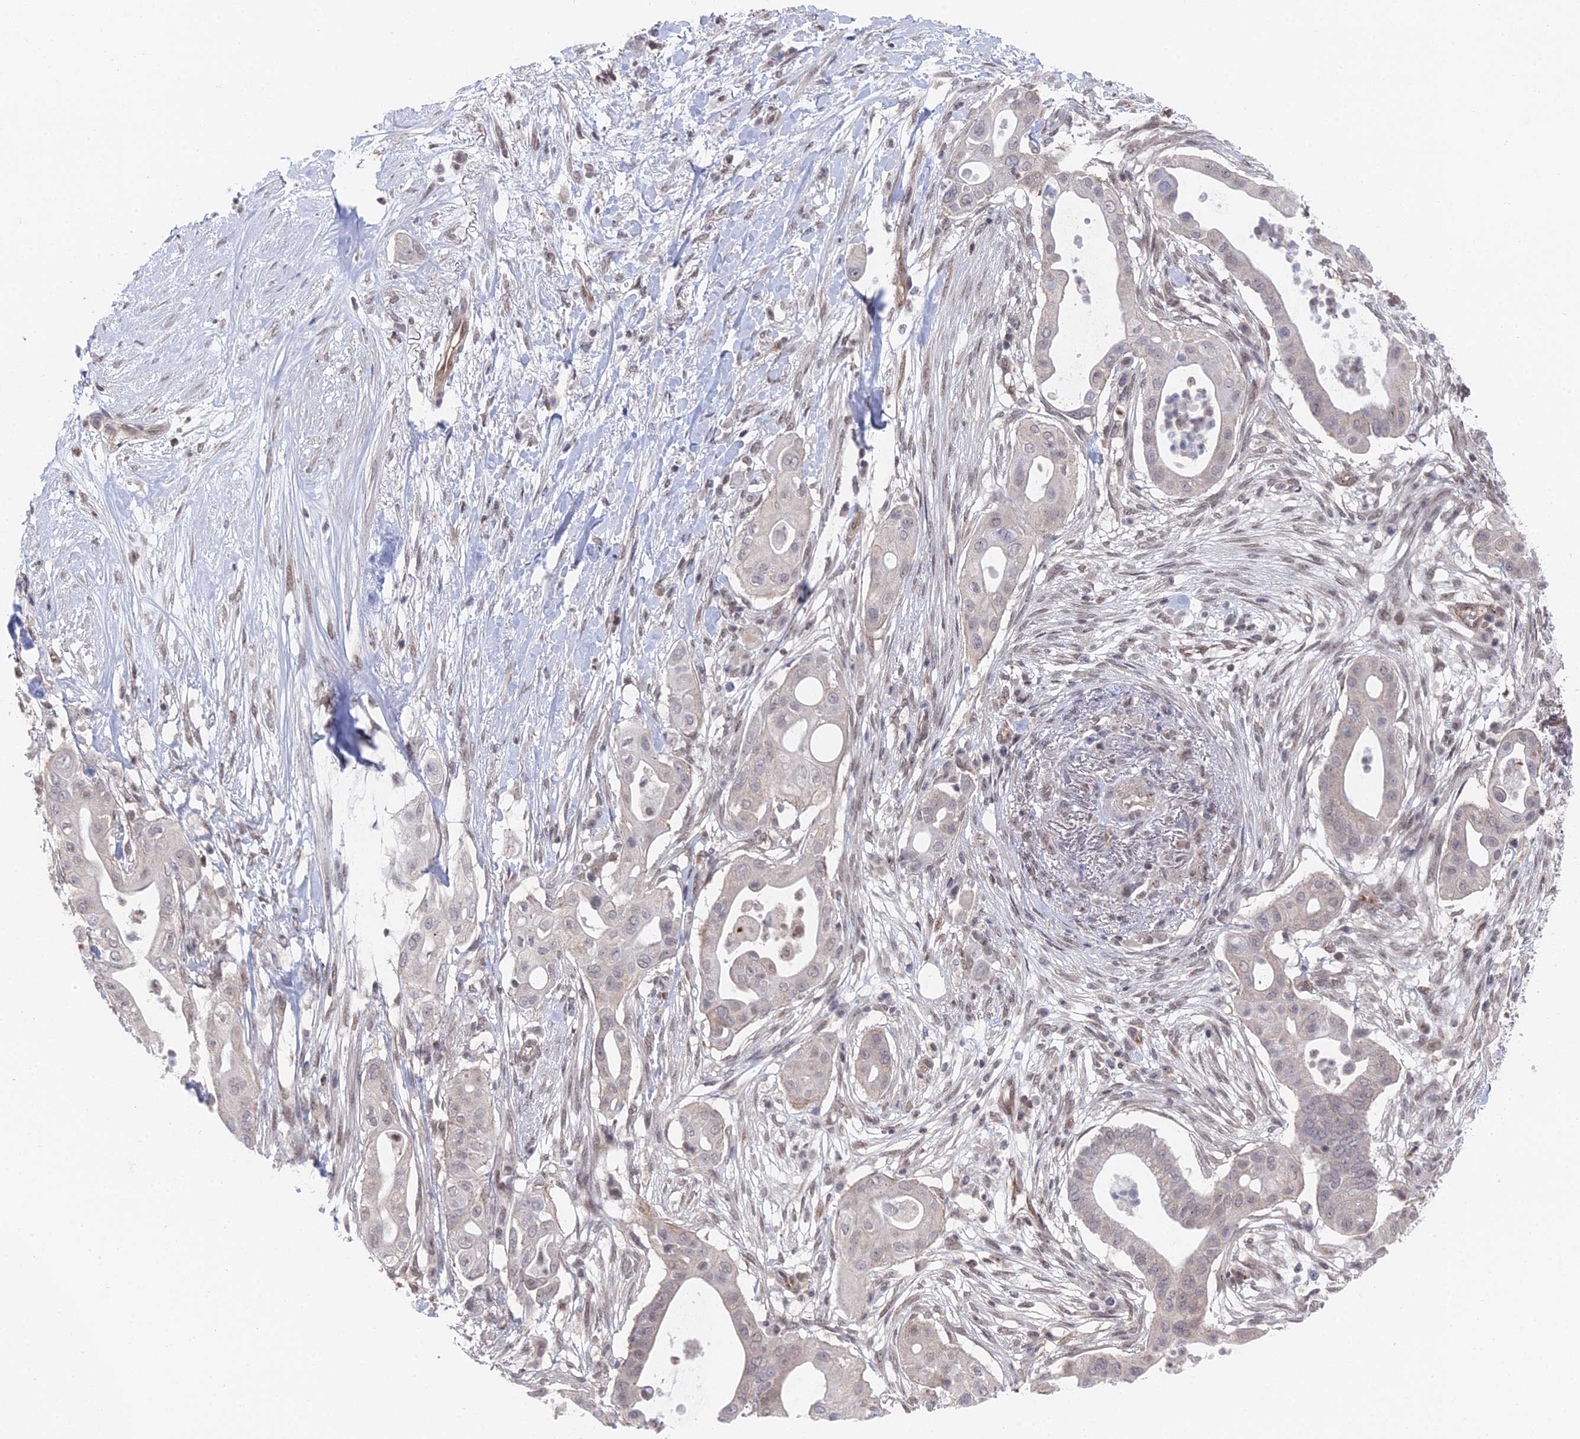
{"staining": {"intensity": "negative", "quantity": "none", "location": "none"}, "tissue": "pancreatic cancer", "cell_type": "Tumor cells", "image_type": "cancer", "snomed": [{"axis": "morphology", "description": "Adenocarcinoma, NOS"}, {"axis": "topography", "description": "Pancreas"}], "caption": "Tumor cells show no significant protein expression in adenocarcinoma (pancreatic).", "gene": "FHIP2A", "patient": {"sex": "male", "age": 68}}